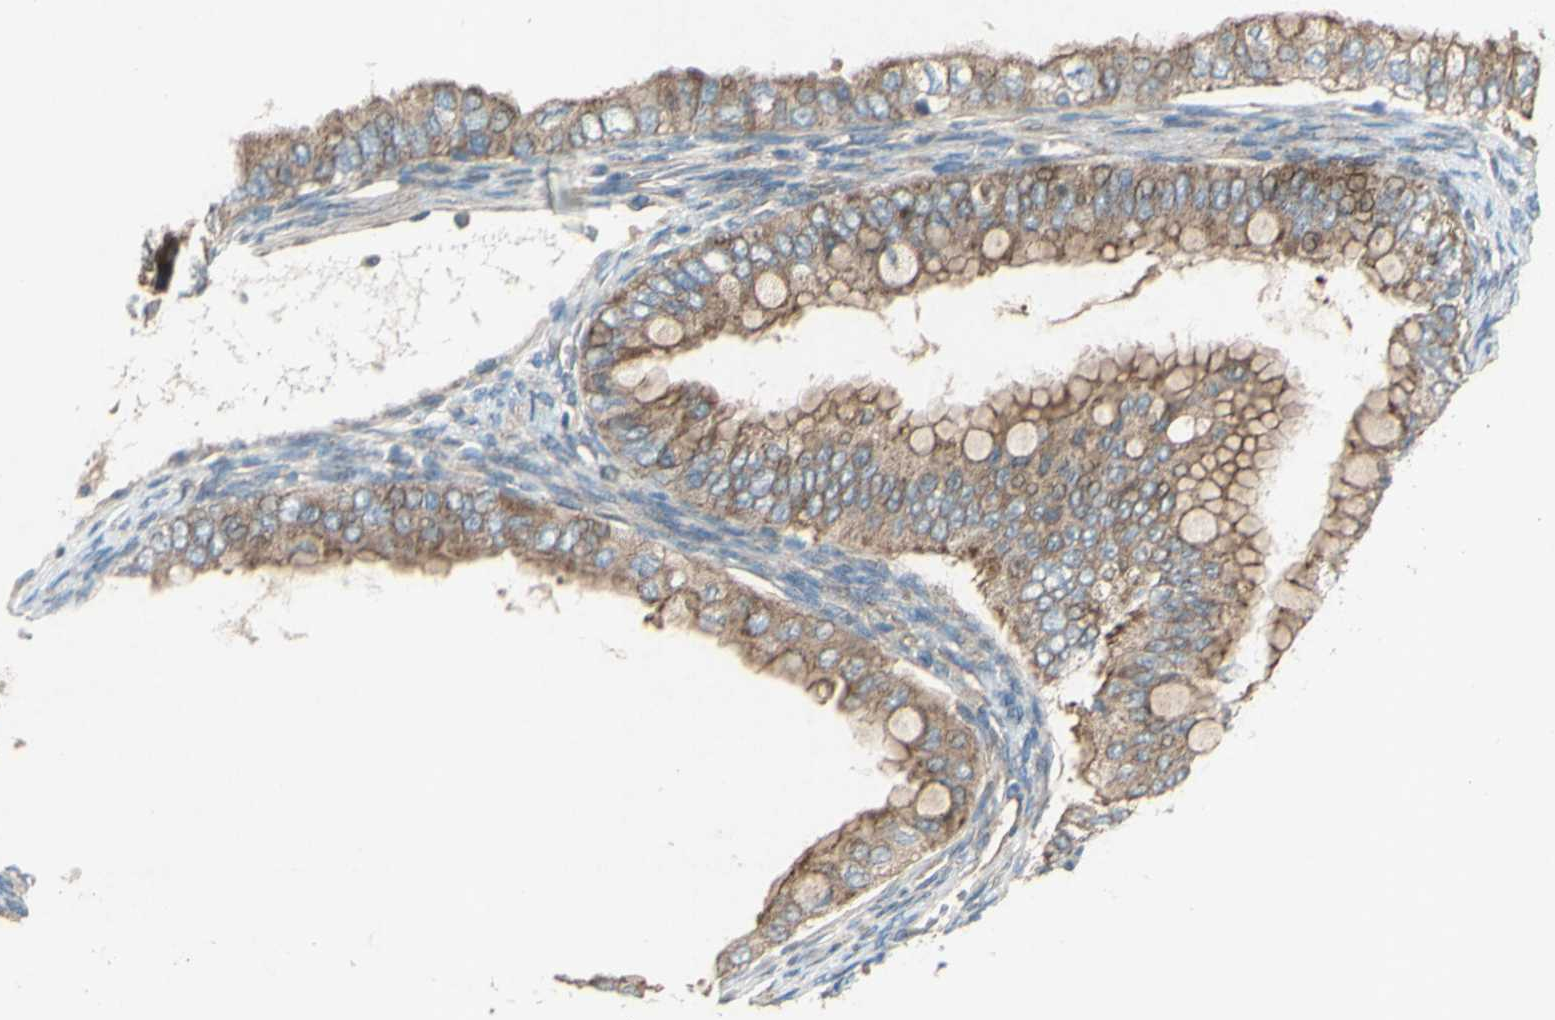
{"staining": {"intensity": "moderate", "quantity": ">75%", "location": "cytoplasmic/membranous"}, "tissue": "ovarian cancer", "cell_type": "Tumor cells", "image_type": "cancer", "snomed": [{"axis": "morphology", "description": "Cystadenocarcinoma, mucinous, NOS"}, {"axis": "topography", "description": "Ovary"}], "caption": "This histopathology image demonstrates ovarian mucinous cystadenocarcinoma stained with immunohistochemistry (IHC) to label a protein in brown. The cytoplasmic/membranous of tumor cells show moderate positivity for the protein. Nuclei are counter-stained blue.", "gene": "TST", "patient": {"sex": "female", "age": 80}}